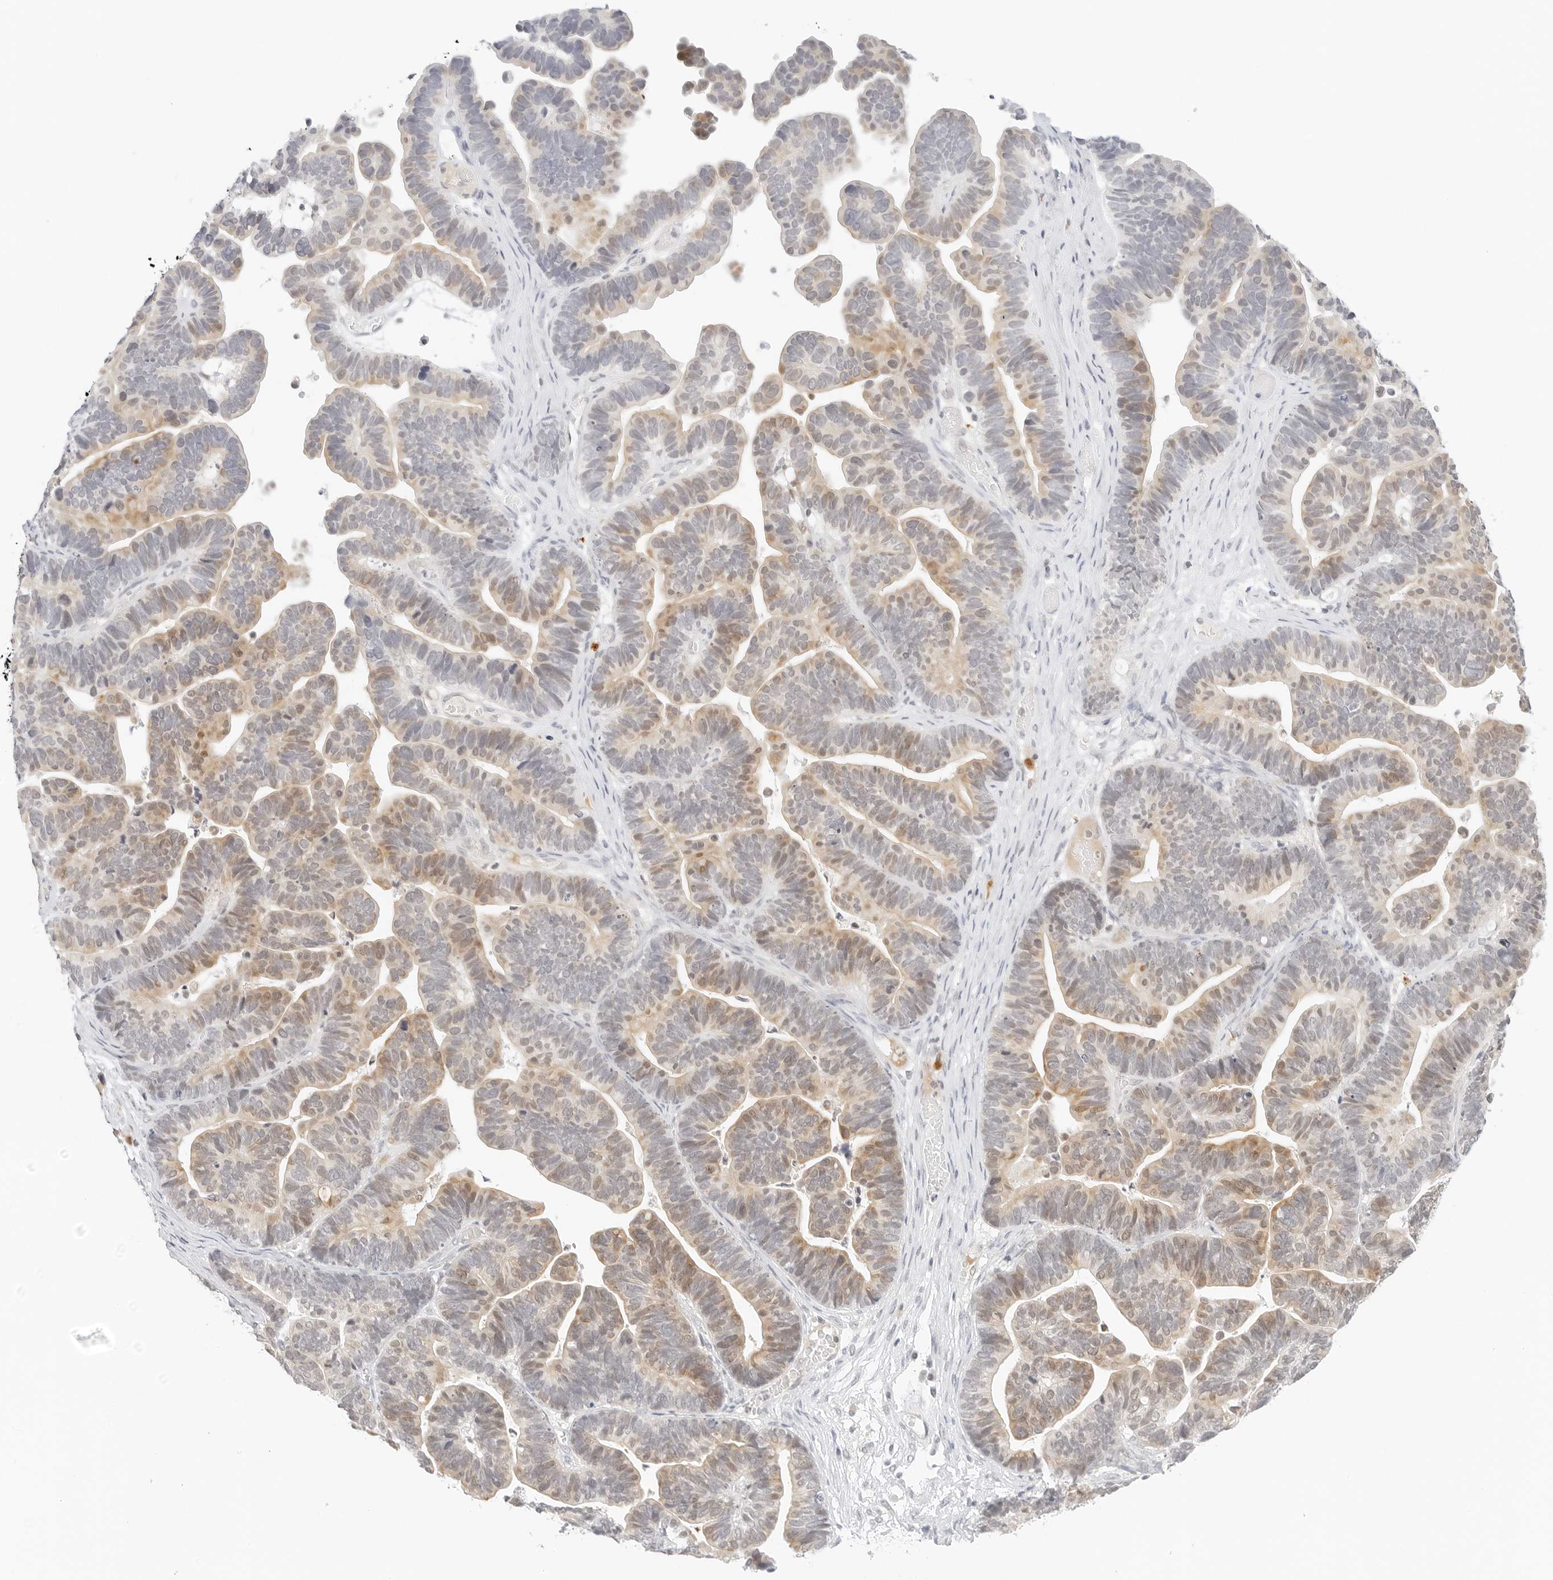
{"staining": {"intensity": "weak", "quantity": "25%-75%", "location": "cytoplasmic/membranous,nuclear"}, "tissue": "ovarian cancer", "cell_type": "Tumor cells", "image_type": "cancer", "snomed": [{"axis": "morphology", "description": "Cystadenocarcinoma, serous, NOS"}, {"axis": "topography", "description": "Ovary"}], "caption": "The photomicrograph shows a brown stain indicating the presence of a protein in the cytoplasmic/membranous and nuclear of tumor cells in serous cystadenocarcinoma (ovarian). The staining was performed using DAB, with brown indicating positive protein expression. Nuclei are stained blue with hematoxylin.", "gene": "NEO1", "patient": {"sex": "female", "age": 56}}